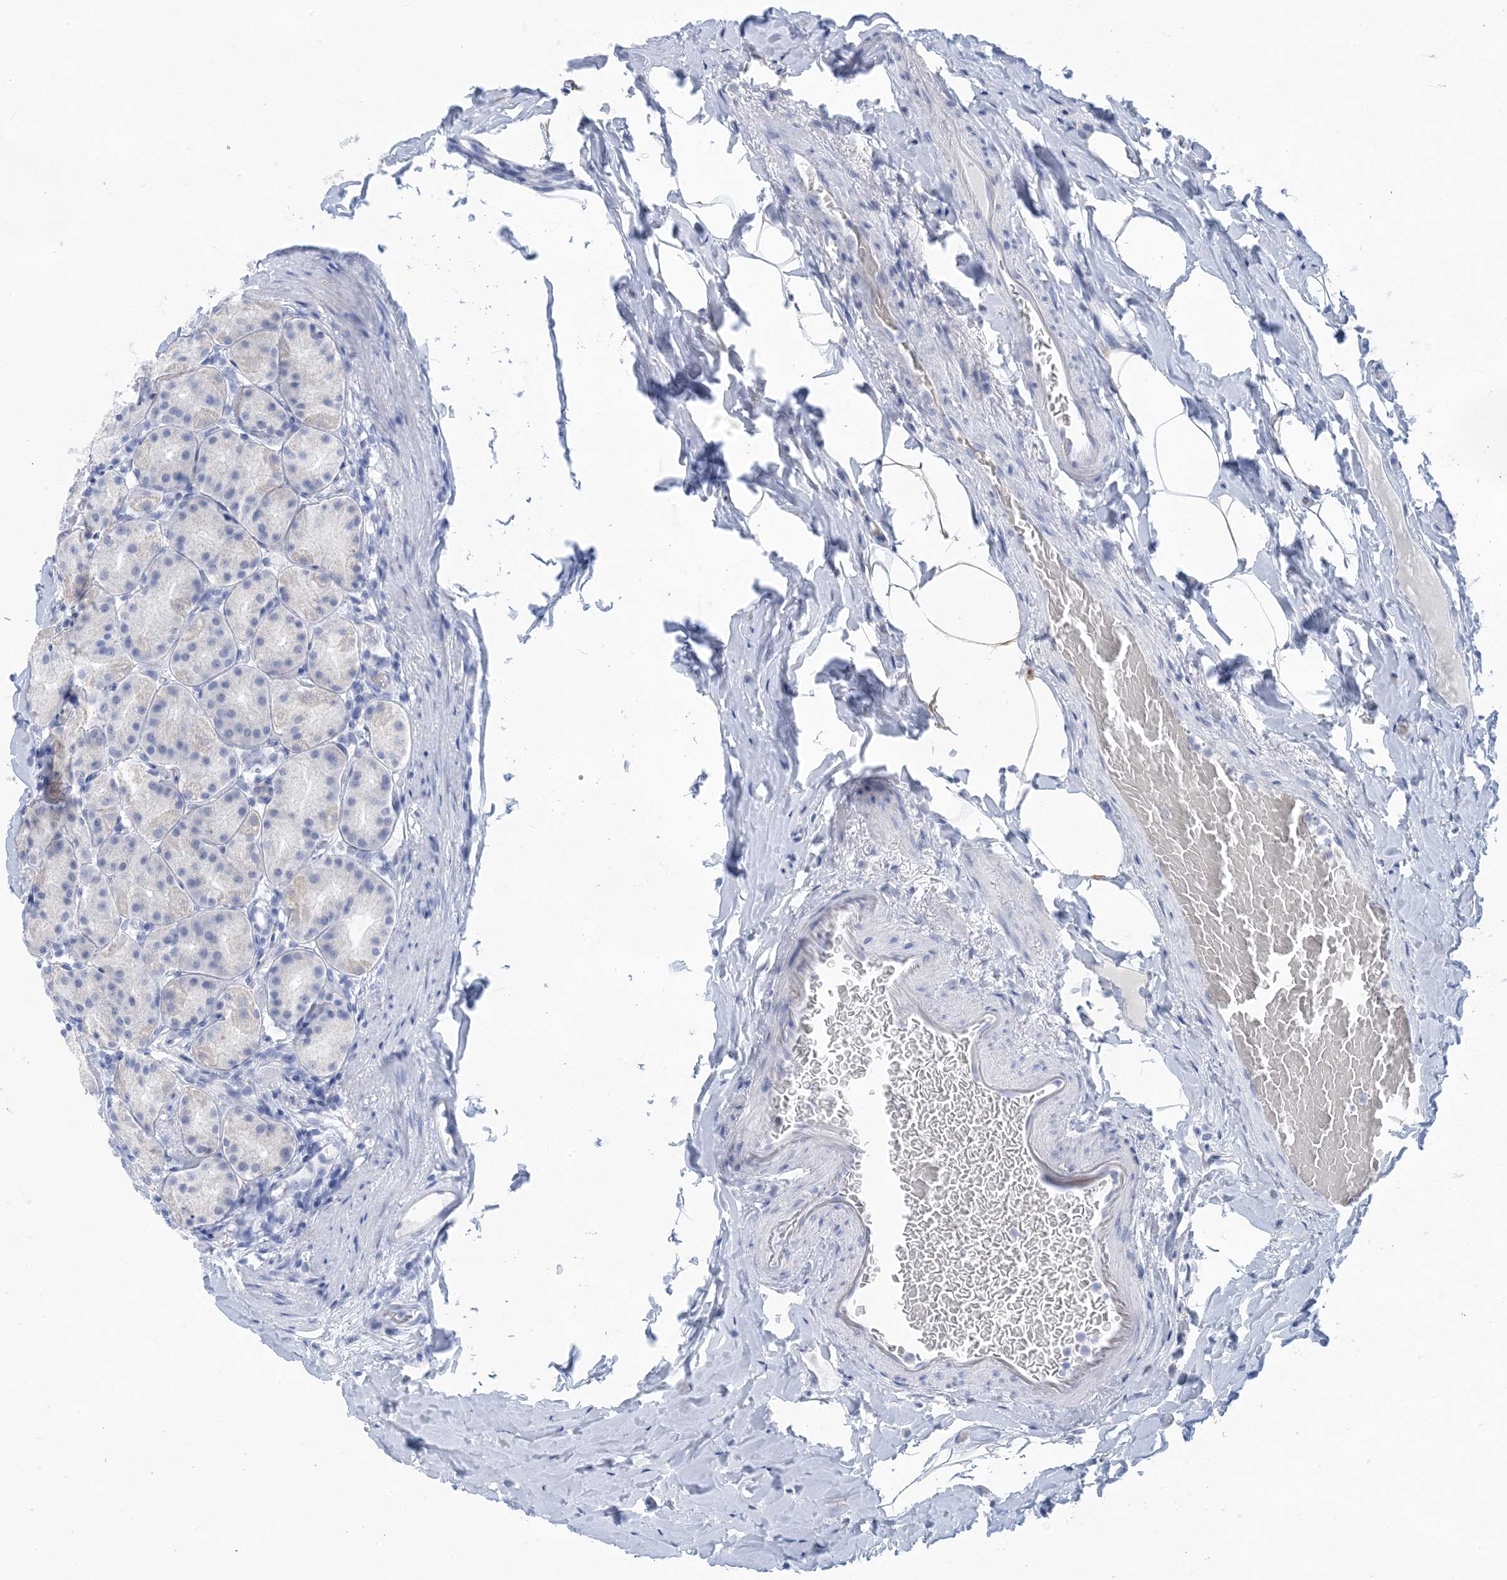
{"staining": {"intensity": "negative", "quantity": "none", "location": "none"}, "tissue": "stomach", "cell_type": "Glandular cells", "image_type": "normal", "snomed": [{"axis": "morphology", "description": "Normal tissue, NOS"}, {"axis": "topography", "description": "Stomach, upper"}], "caption": "Protein analysis of benign stomach exhibits no significant positivity in glandular cells.", "gene": "SH3YL1", "patient": {"sex": "male", "age": 68}}